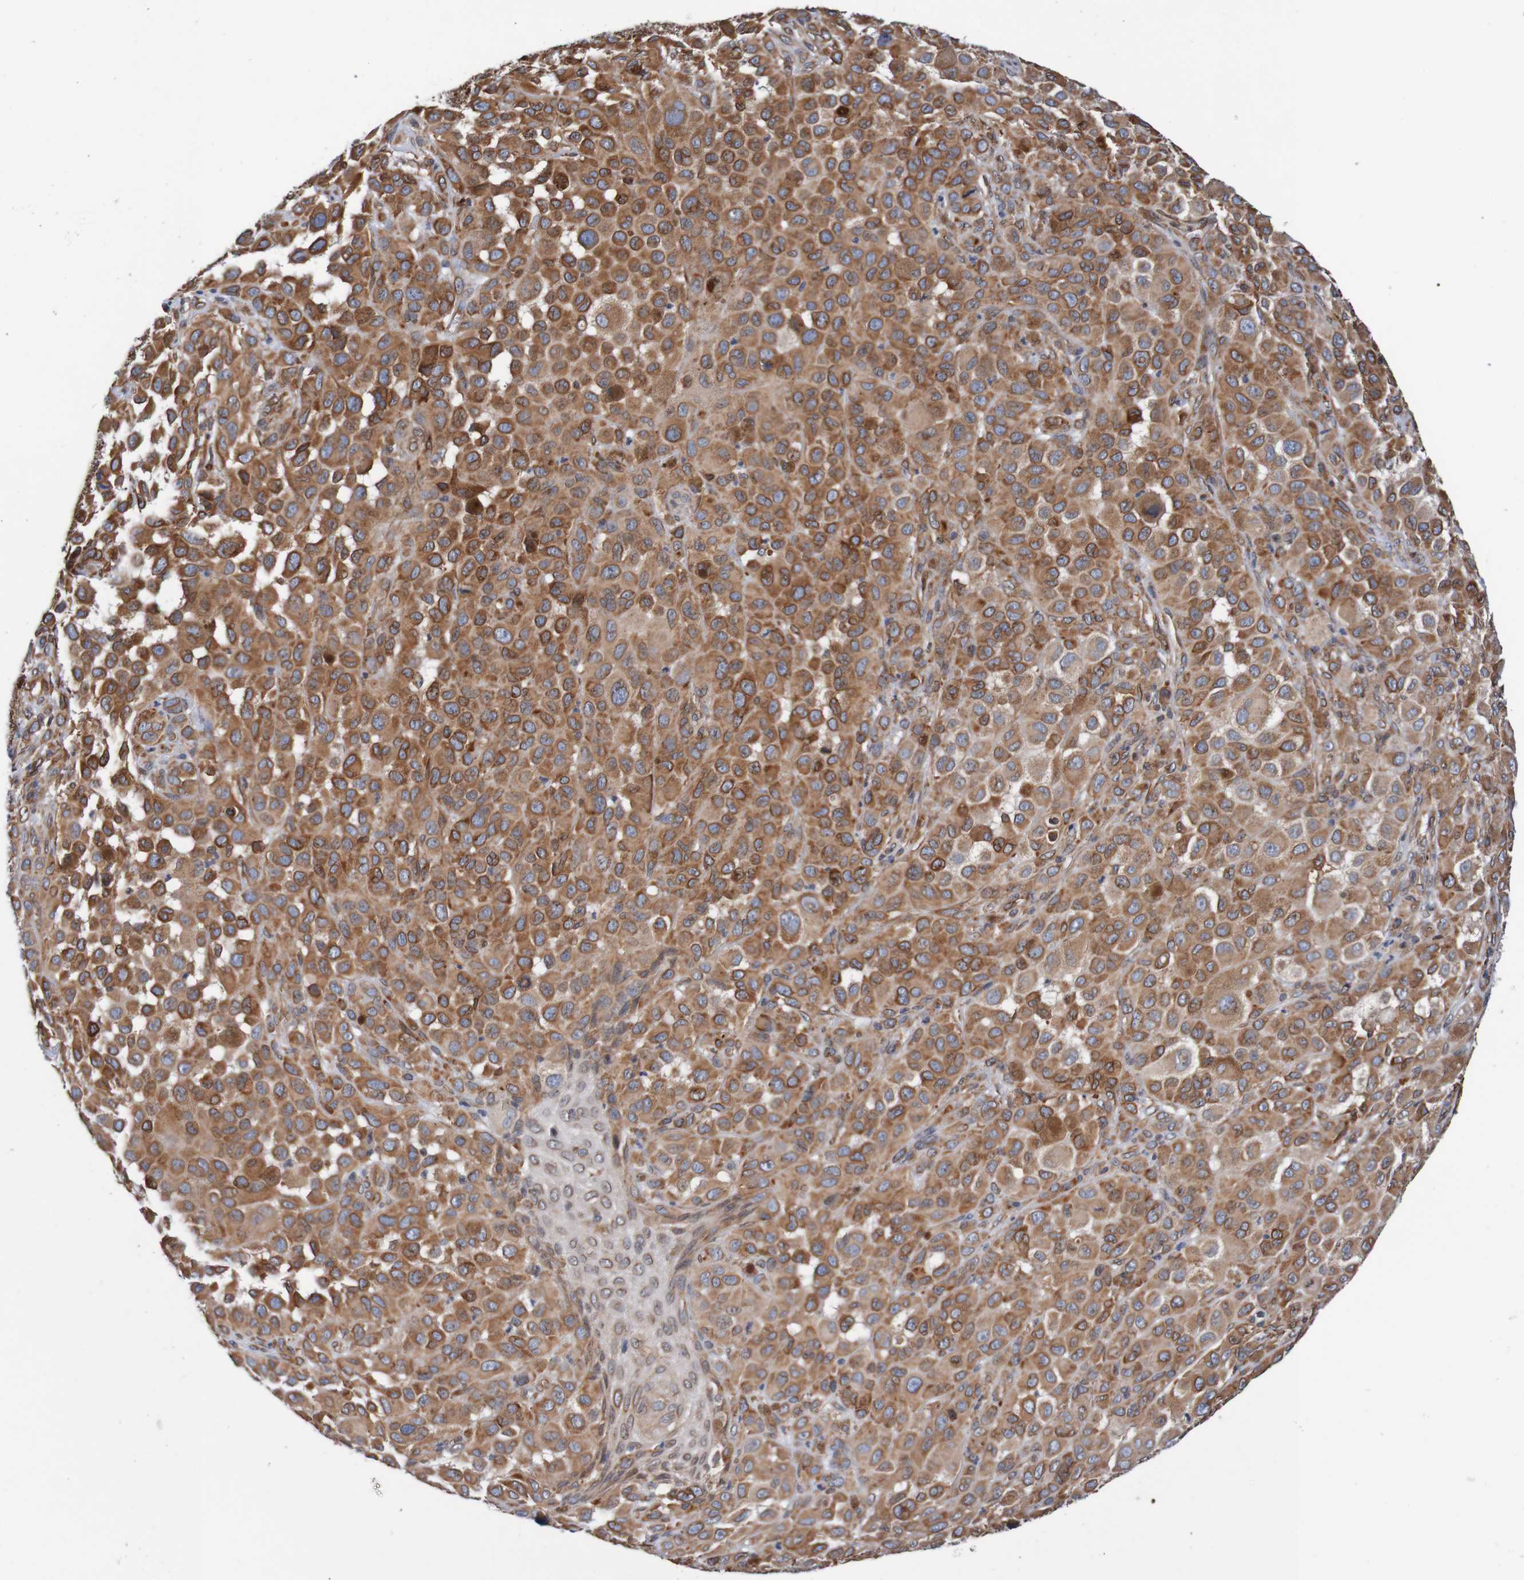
{"staining": {"intensity": "moderate", "quantity": ">75%", "location": "cytoplasmic/membranous,nuclear"}, "tissue": "melanoma", "cell_type": "Tumor cells", "image_type": "cancer", "snomed": [{"axis": "morphology", "description": "Malignant melanoma, NOS"}, {"axis": "topography", "description": "Skin"}], "caption": "This micrograph displays immunohistochemistry (IHC) staining of human melanoma, with medium moderate cytoplasmic/membranous and nuclear expression in about >75% of tumor cells.", "gene": "TMEM109", "patient": {"sex": "male", "age": 96}}